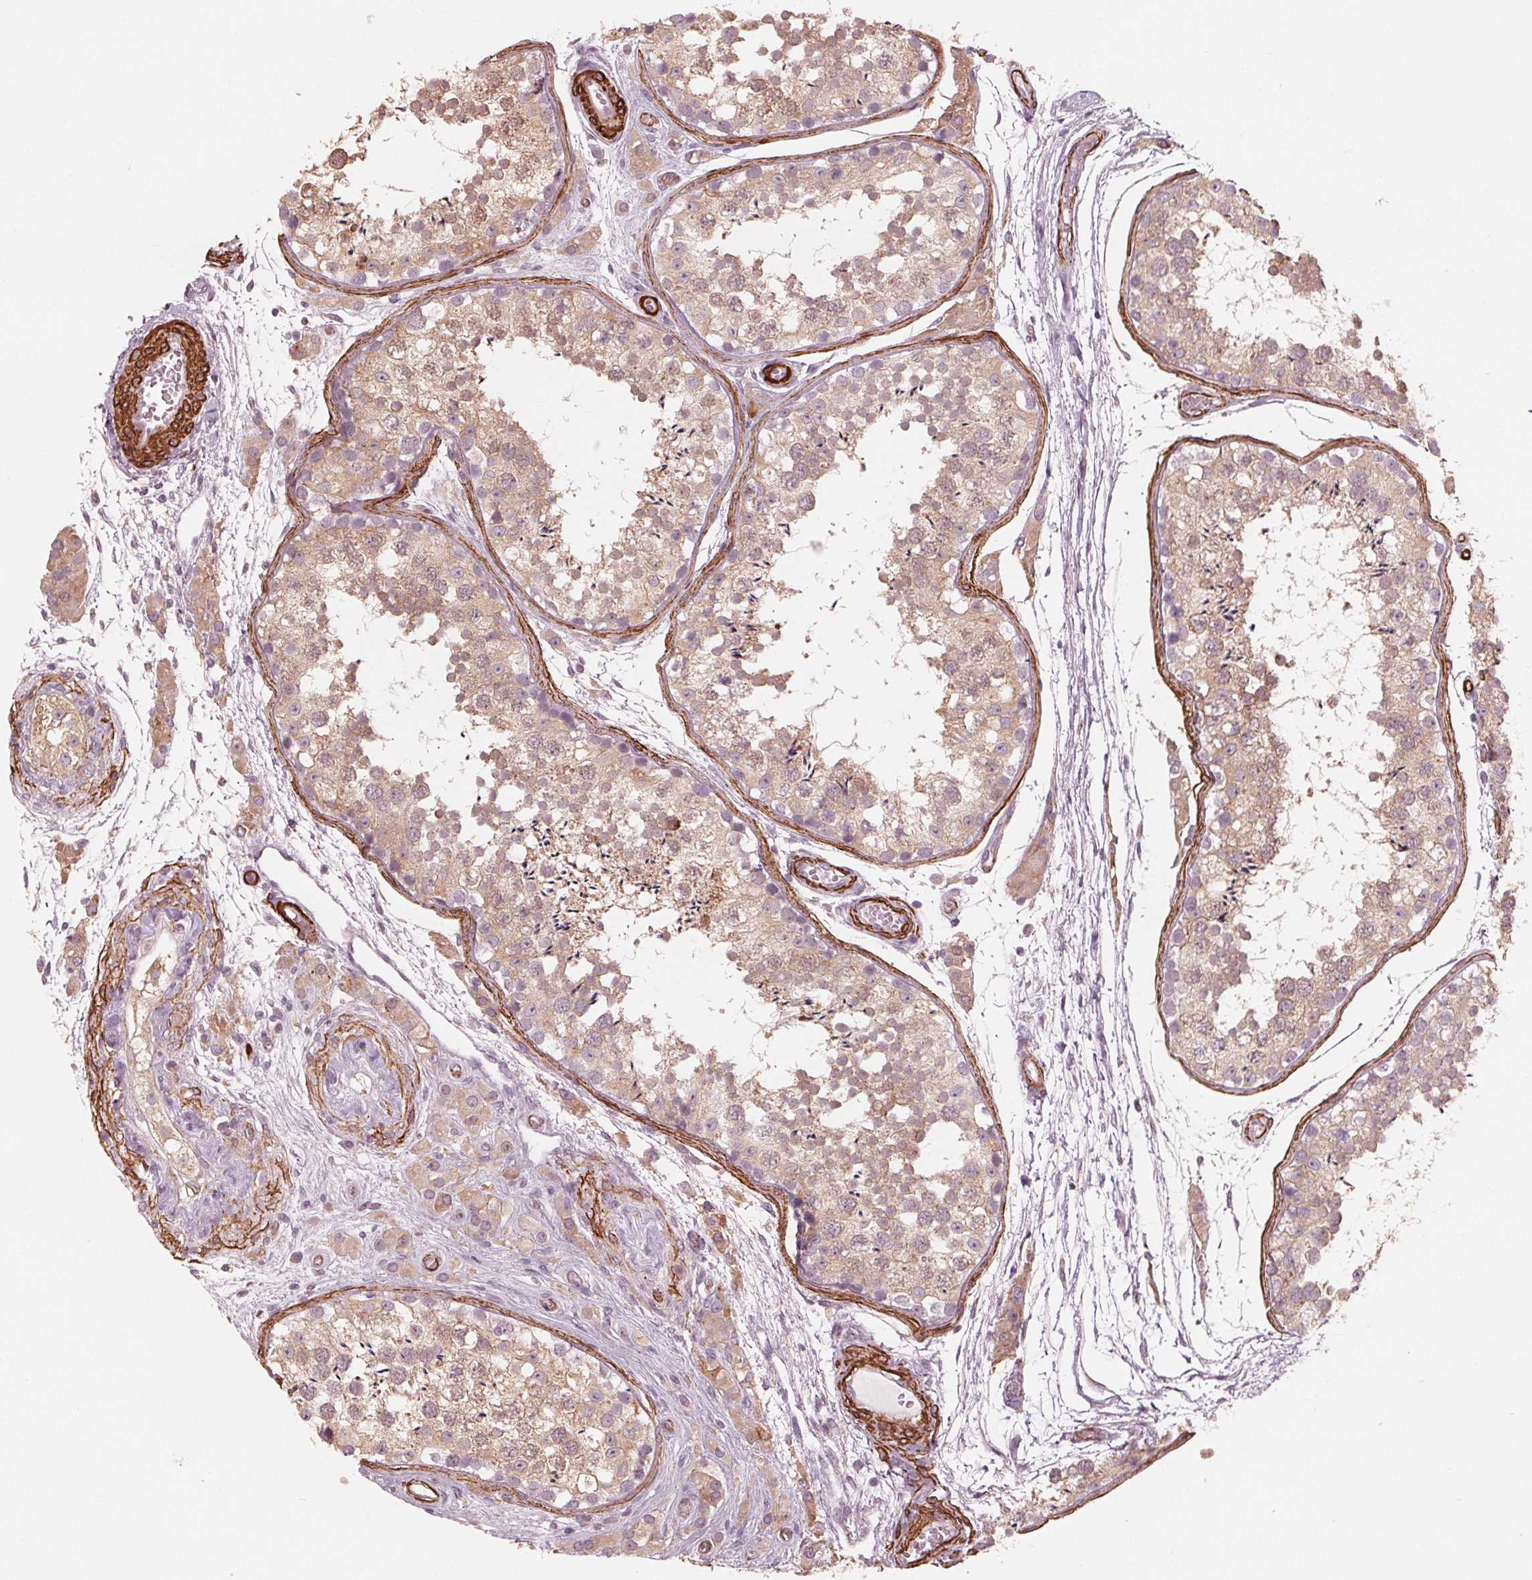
{"staining": {"intensity": "moderate", "quantity": "25%-75%", "location": "cytoplasmic/membranous"}, "tissue": "testis", "cell_type": "Cells in seminiferous ducts", "image_type": "normal", "snomed": [{"axis": "morphology", "description": "Normal tissue, NOS"}, {"axis": "morphology", "description": "Seminoma, NOS"}, {"axis": "topography", "description": "Testis"}], "caption": "Testis stained with DAB immunohistochemistry demonstrates medium levels of moderate cytoplasmic/membranous expression in about 25%-75% of cells in seminiferous ducts. The staining was performed using DAB (3,3'-diaminobenzidine) to visualize the protein expression in brown, while the nuclei were stained in blue with hematoxylin (Magnification: 20x).", "gene": "MIER3", "patient": {"sex": "male", "age": 29}}